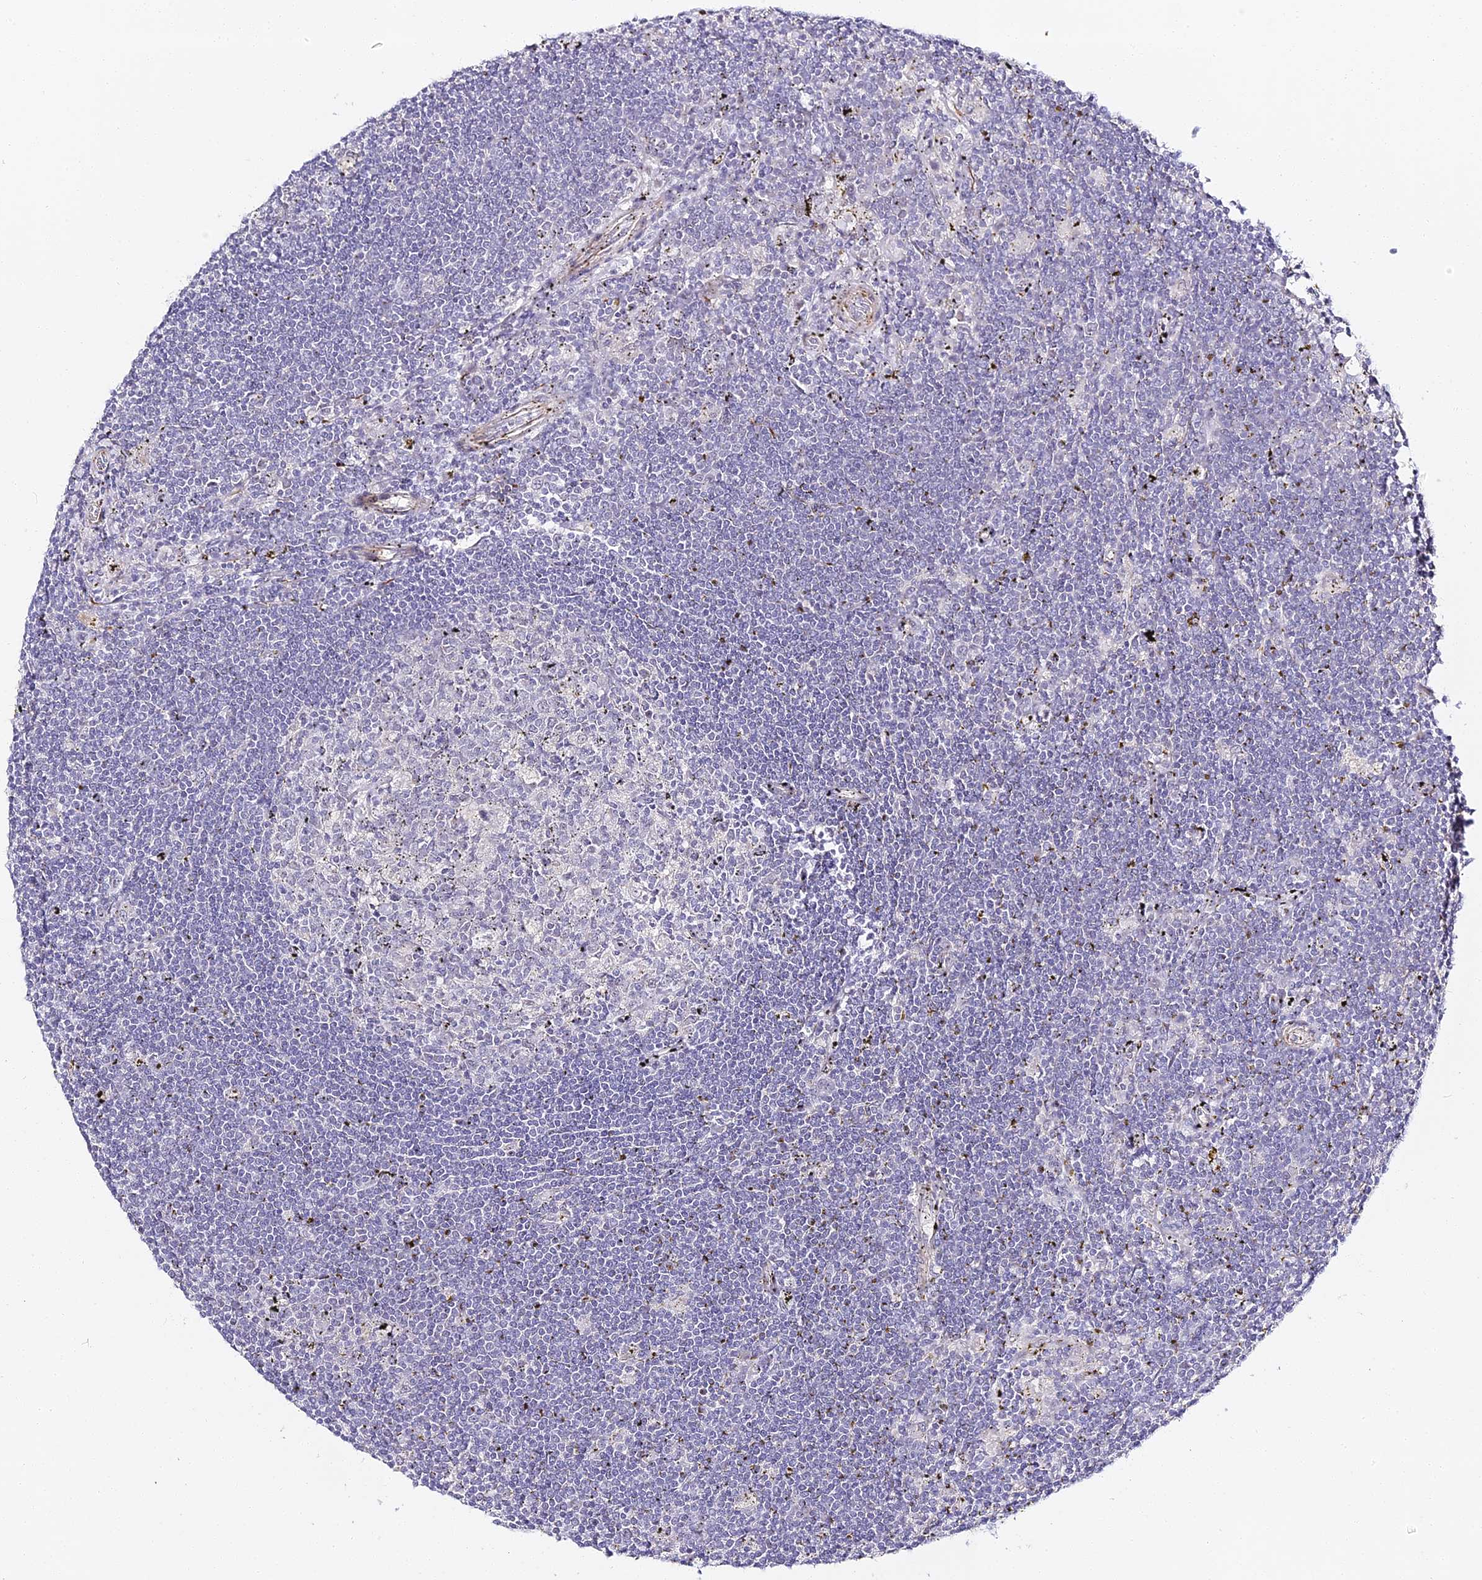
{"staining": {"intensity": "negative", "quantity": "none", "location": "none"}, "tissue": "lymphoma", "cell_type": "Tumor cells", "image_type": "cancer", "snomed": [{"axis": "morphology", "description": "Malignant lymphoma, non-Hodgkin's type, Low grade"}, {"axis": "topography", "description": "Spleen"}], "caption": "Tumor cells are negative for protein expression in human lymphoma.", "gene": "ALPG", "patient": {"sex": "male", "age": 76}}